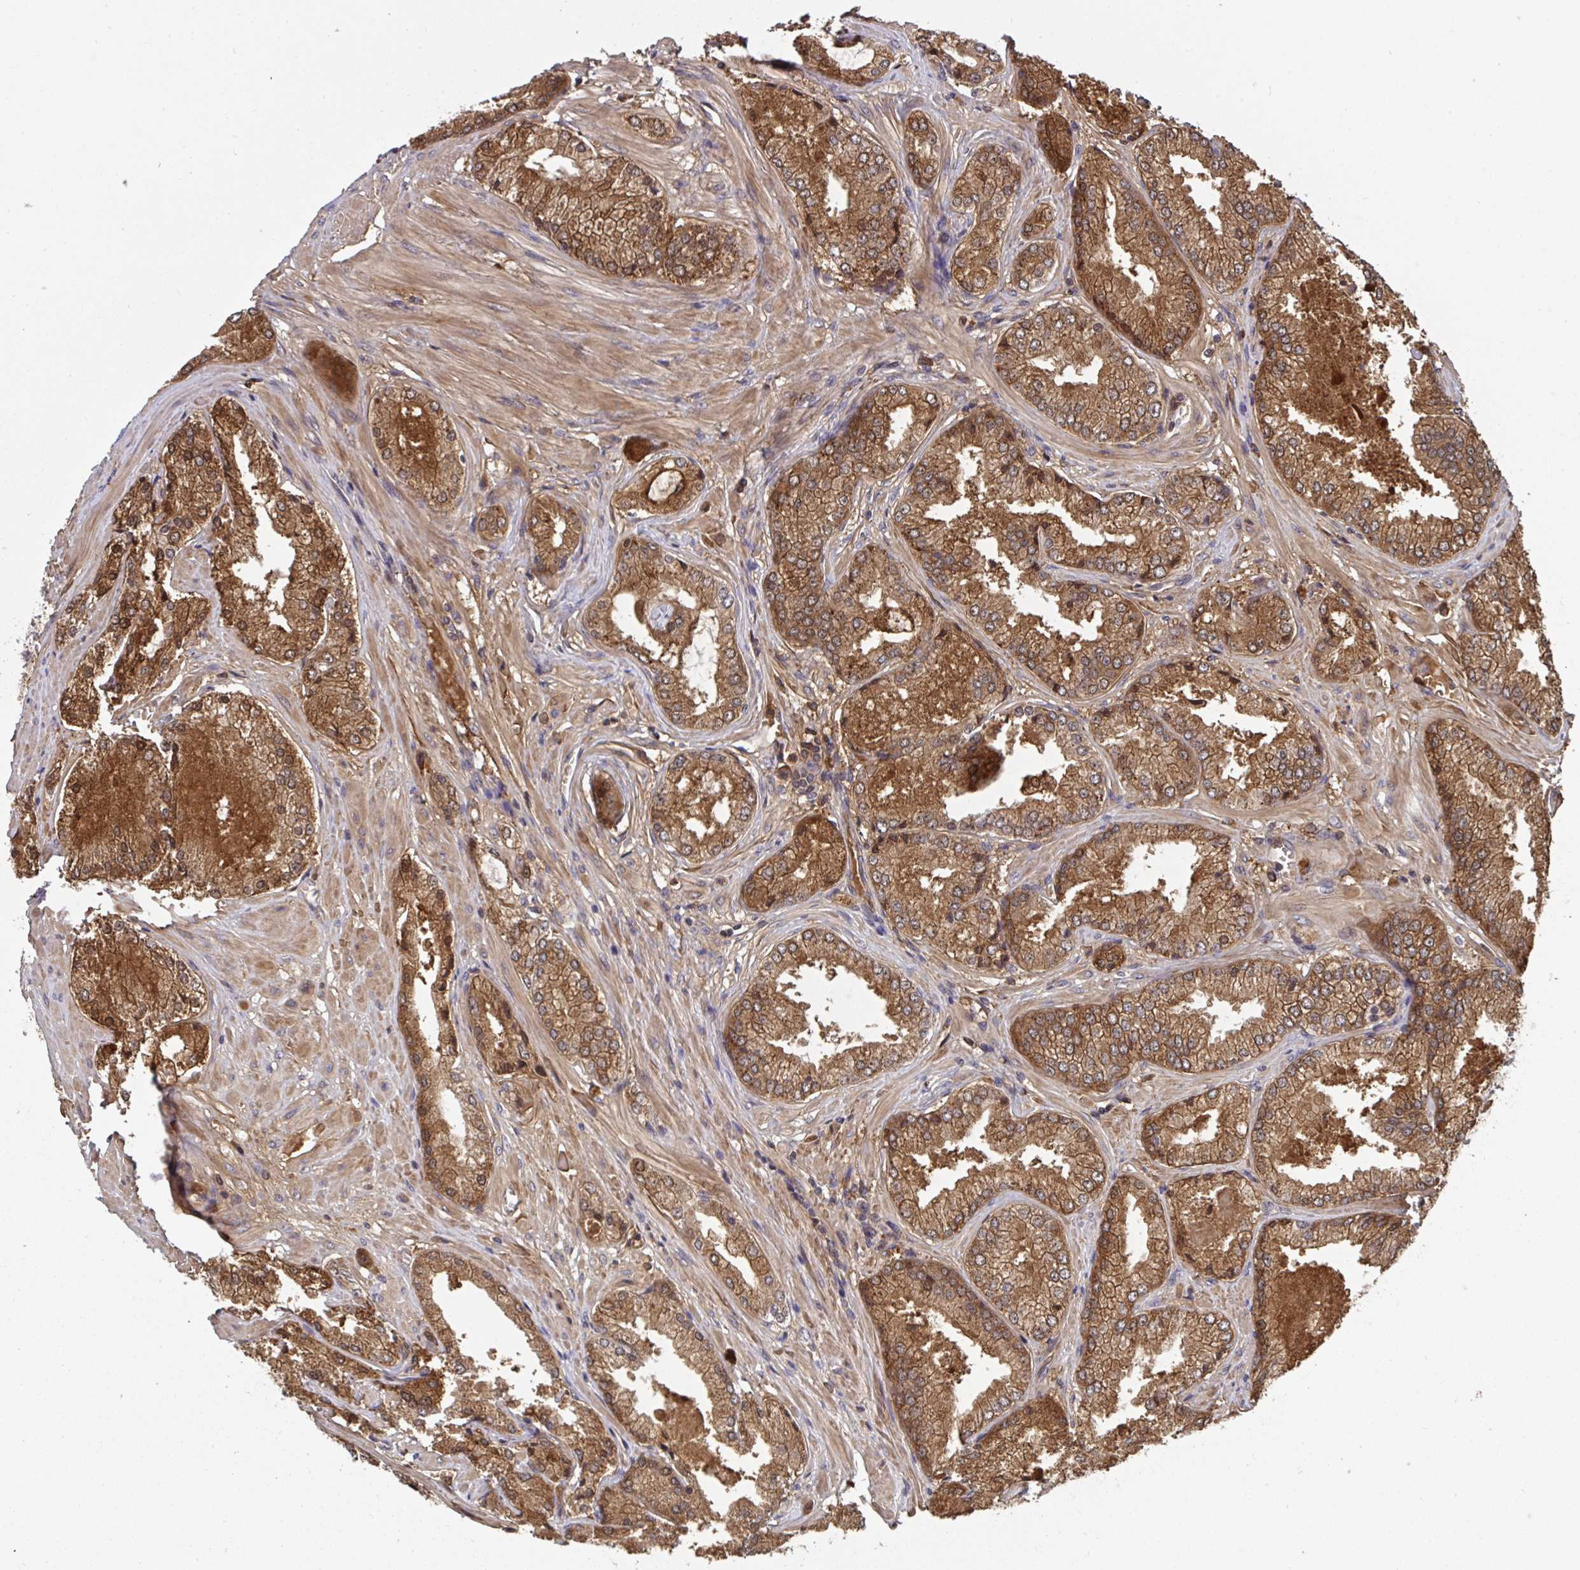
{"staining": {"intensity": "strong", "quantity": ">75%", "location": "cytoplasmic/membranous"}, "tissue": "prostate cancer", "cell_type": "Tumor cells", "image_type": "cancer", "snomed": [{"axis": "morphology", "description": "Adenocarcinoma, Low grade"}, {"axis": "topography", "description": "Prostate"}], "caption": "Prostate cancer (adenocarcinoma (low-grade)) stained for a protein displays strong cytoplasmic/membranous positivity in tumor cells.", "gene": "TIGAR", "patient": {"sex": "male", "age": 68}}